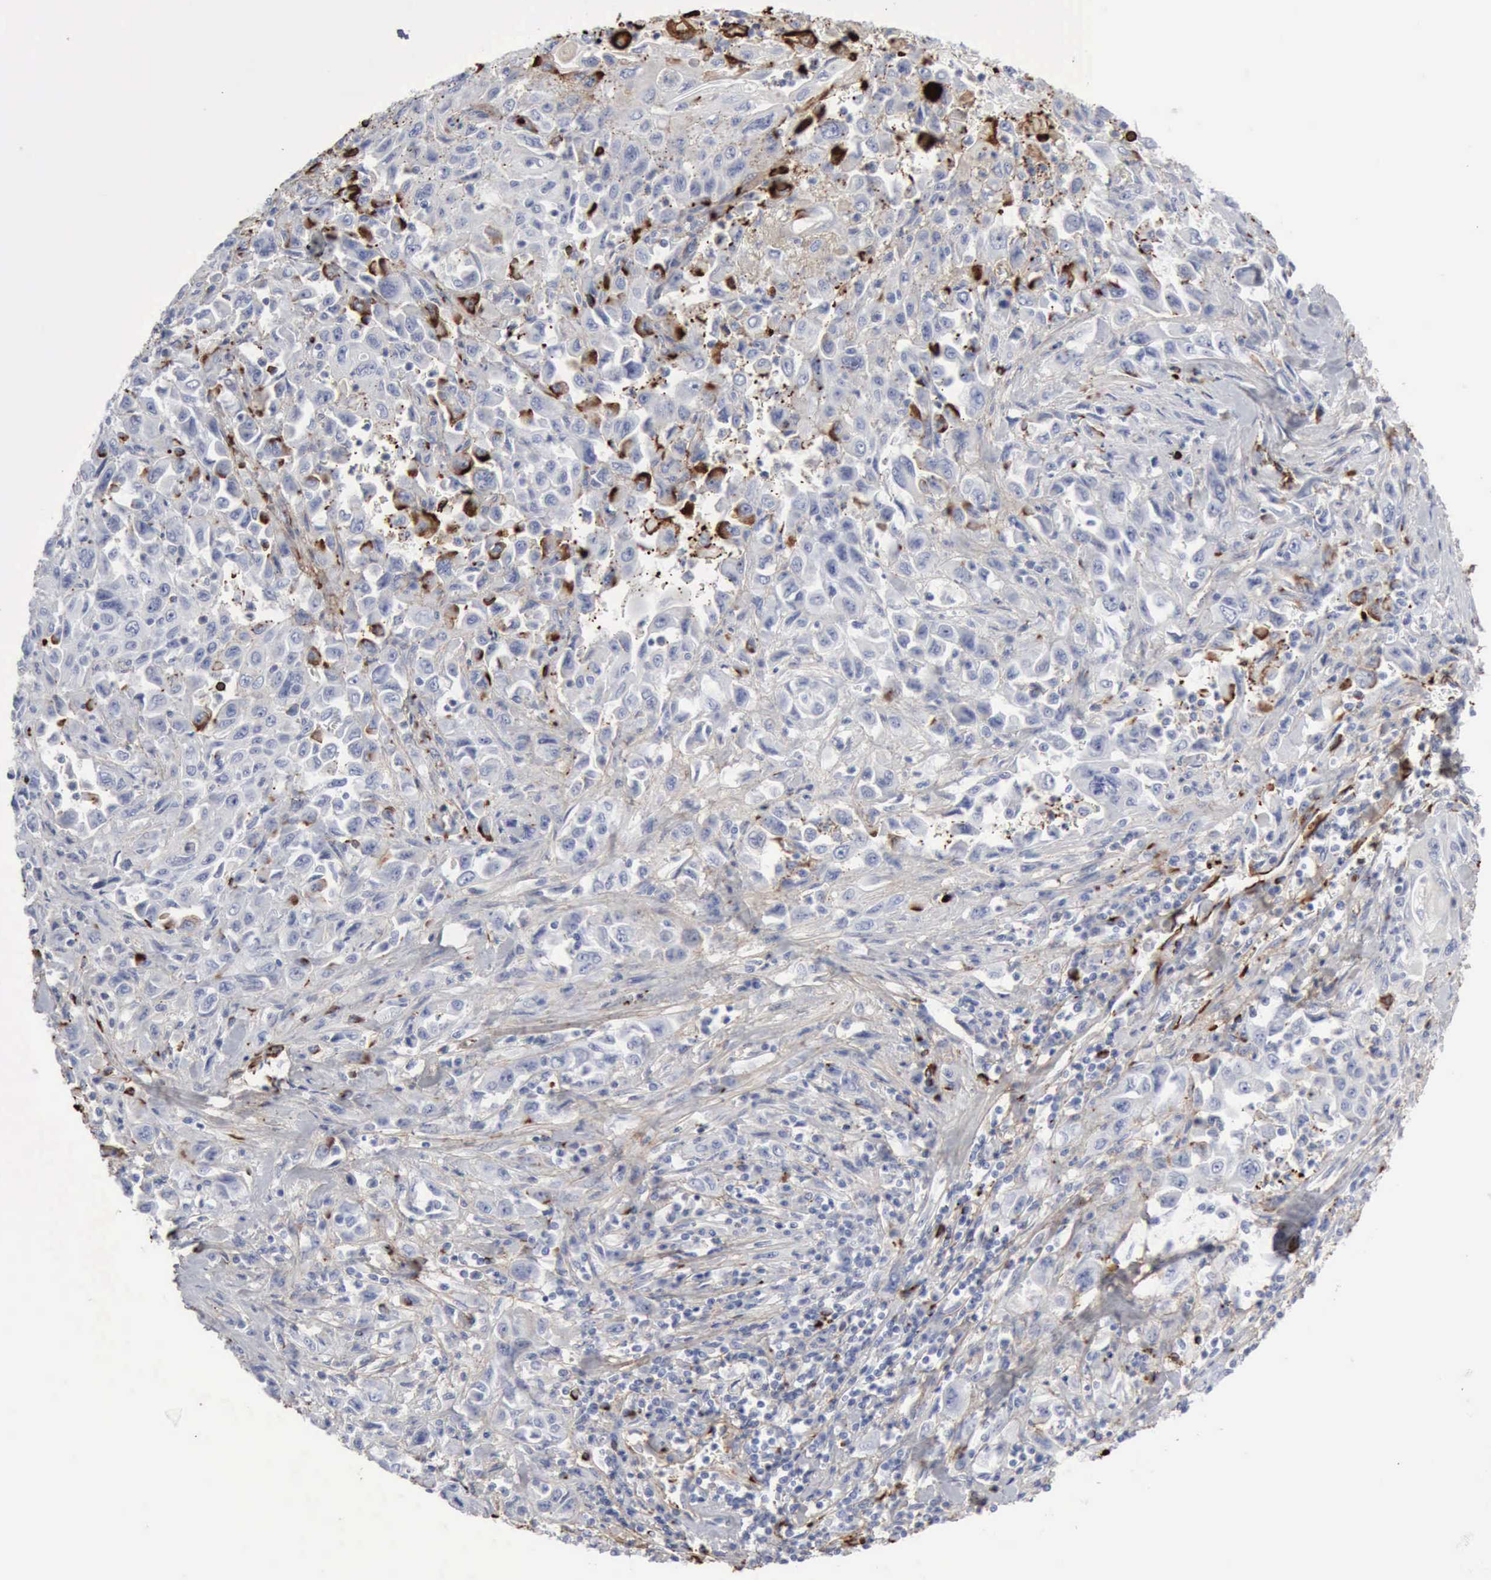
{"staining": {"intensity": "strong", "quantity": "<25%", "location": "cytoplasmic/membranous"}, "tissue": "pancreatic cancer", "cell_type": "Tumor cells", "image_type": "cancer", "snomed": [{"axis": "morphology", "description": "Adenocarcinoma, NOS"}, {"axis": "topography", "description": "Pancreas"}], "caption": "Immunohistochemical staining of adenocarcinoma (pancreatic) displays strong cytoplasmic/membranous protein positivity in approximately <25% of tumor cells.", "gene": "C4BPA", "patient": {"sex": "male", "age": 70}}